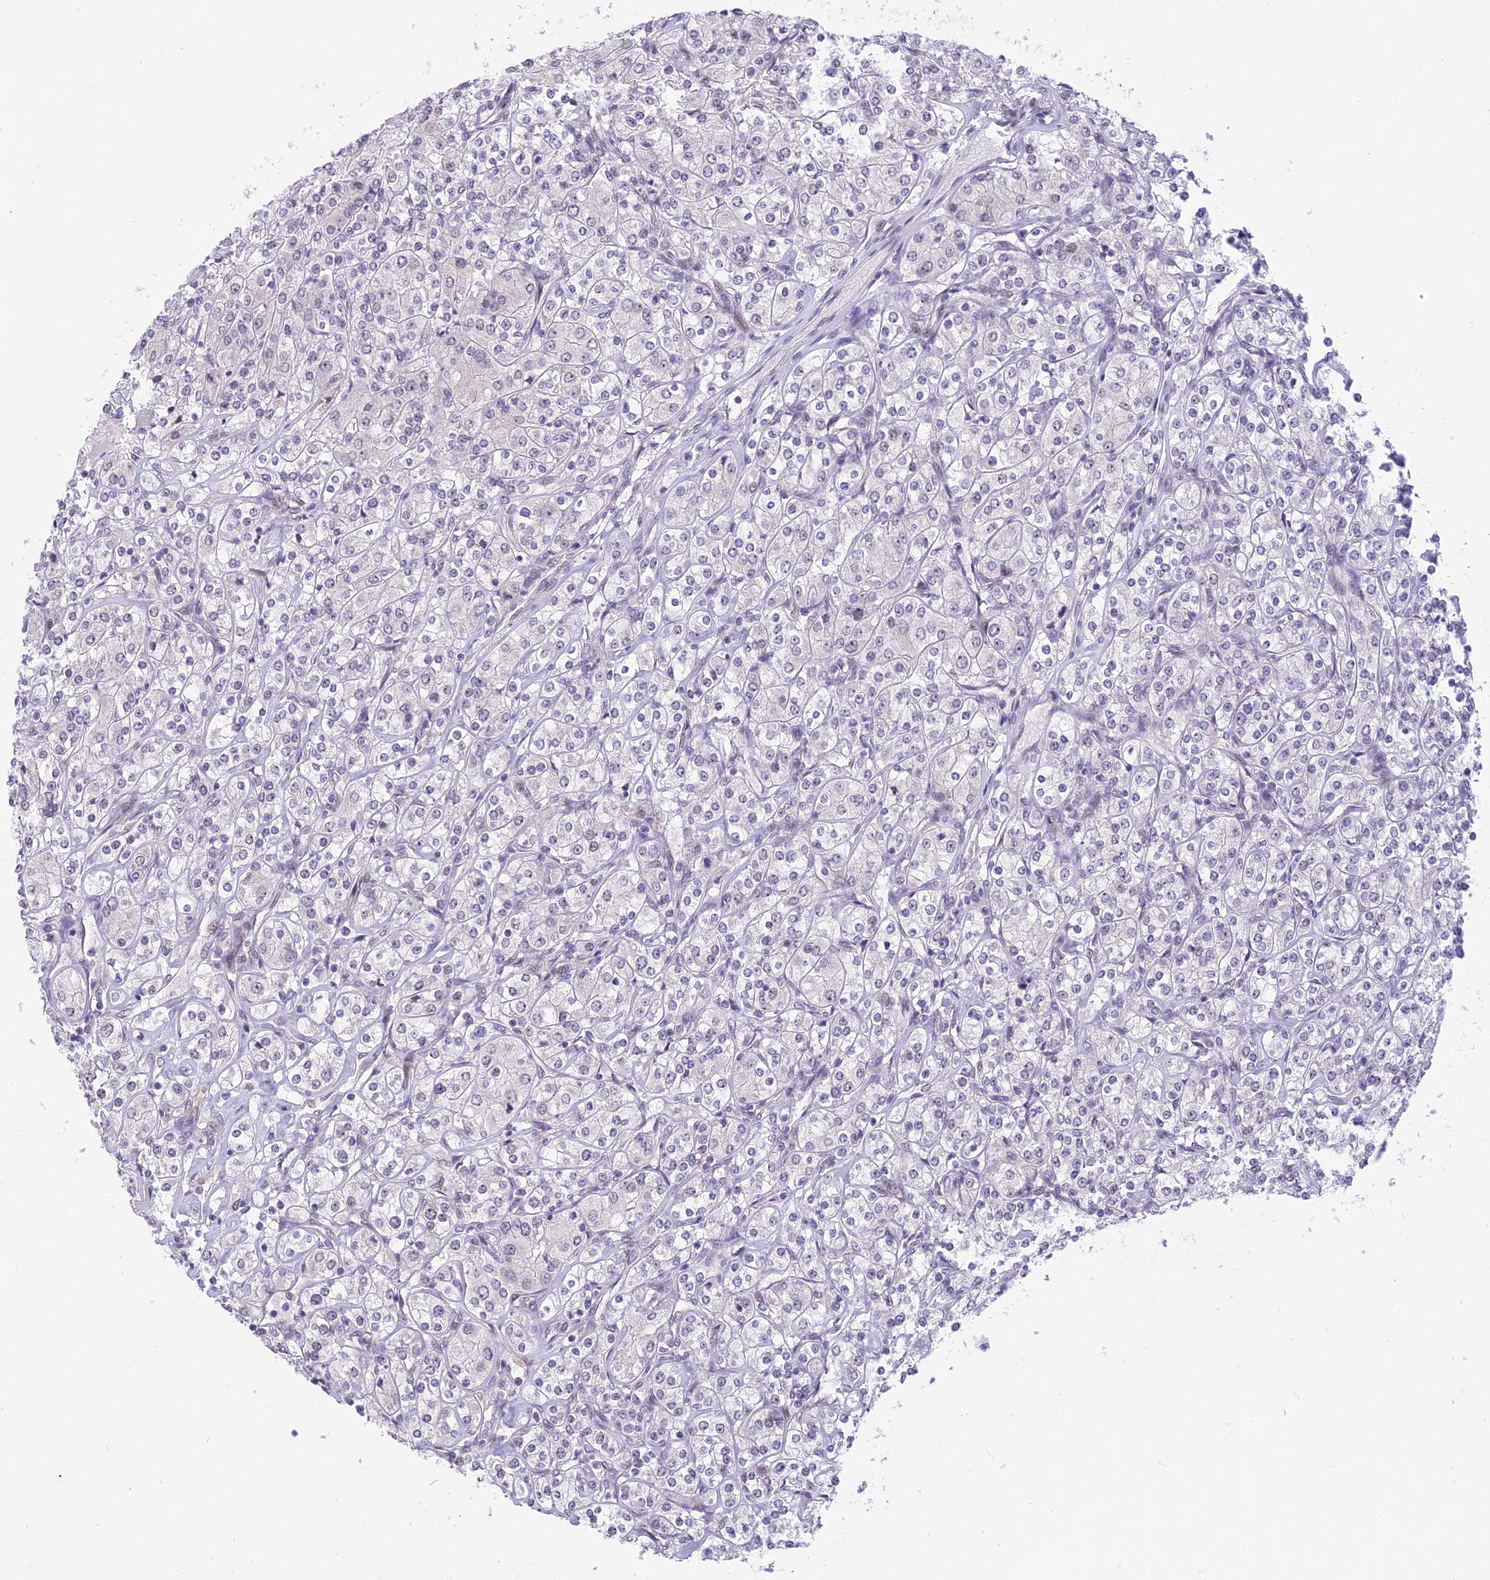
{"staining": {"intensity": "negative", "quantity": "none", "location": "none"}, "tissue": "renal cancer", "cell_type": "Tumor cells", "image_type": "cancer", "snomed": [{"axis": "morphology", "description": "Adenocarcinoma, NOS"}, {"axis": "topography", "description": "Kidney"}], "caption": "An immunohistochemistry (IHC) histopathology image of renal cancer (adenocarcinoma) is shown. There is no staining in tumor cells of renal cancer (adenocarcinoma).", "gene": "ZNF837", "patient": {"sex": "male", "age": 77}}